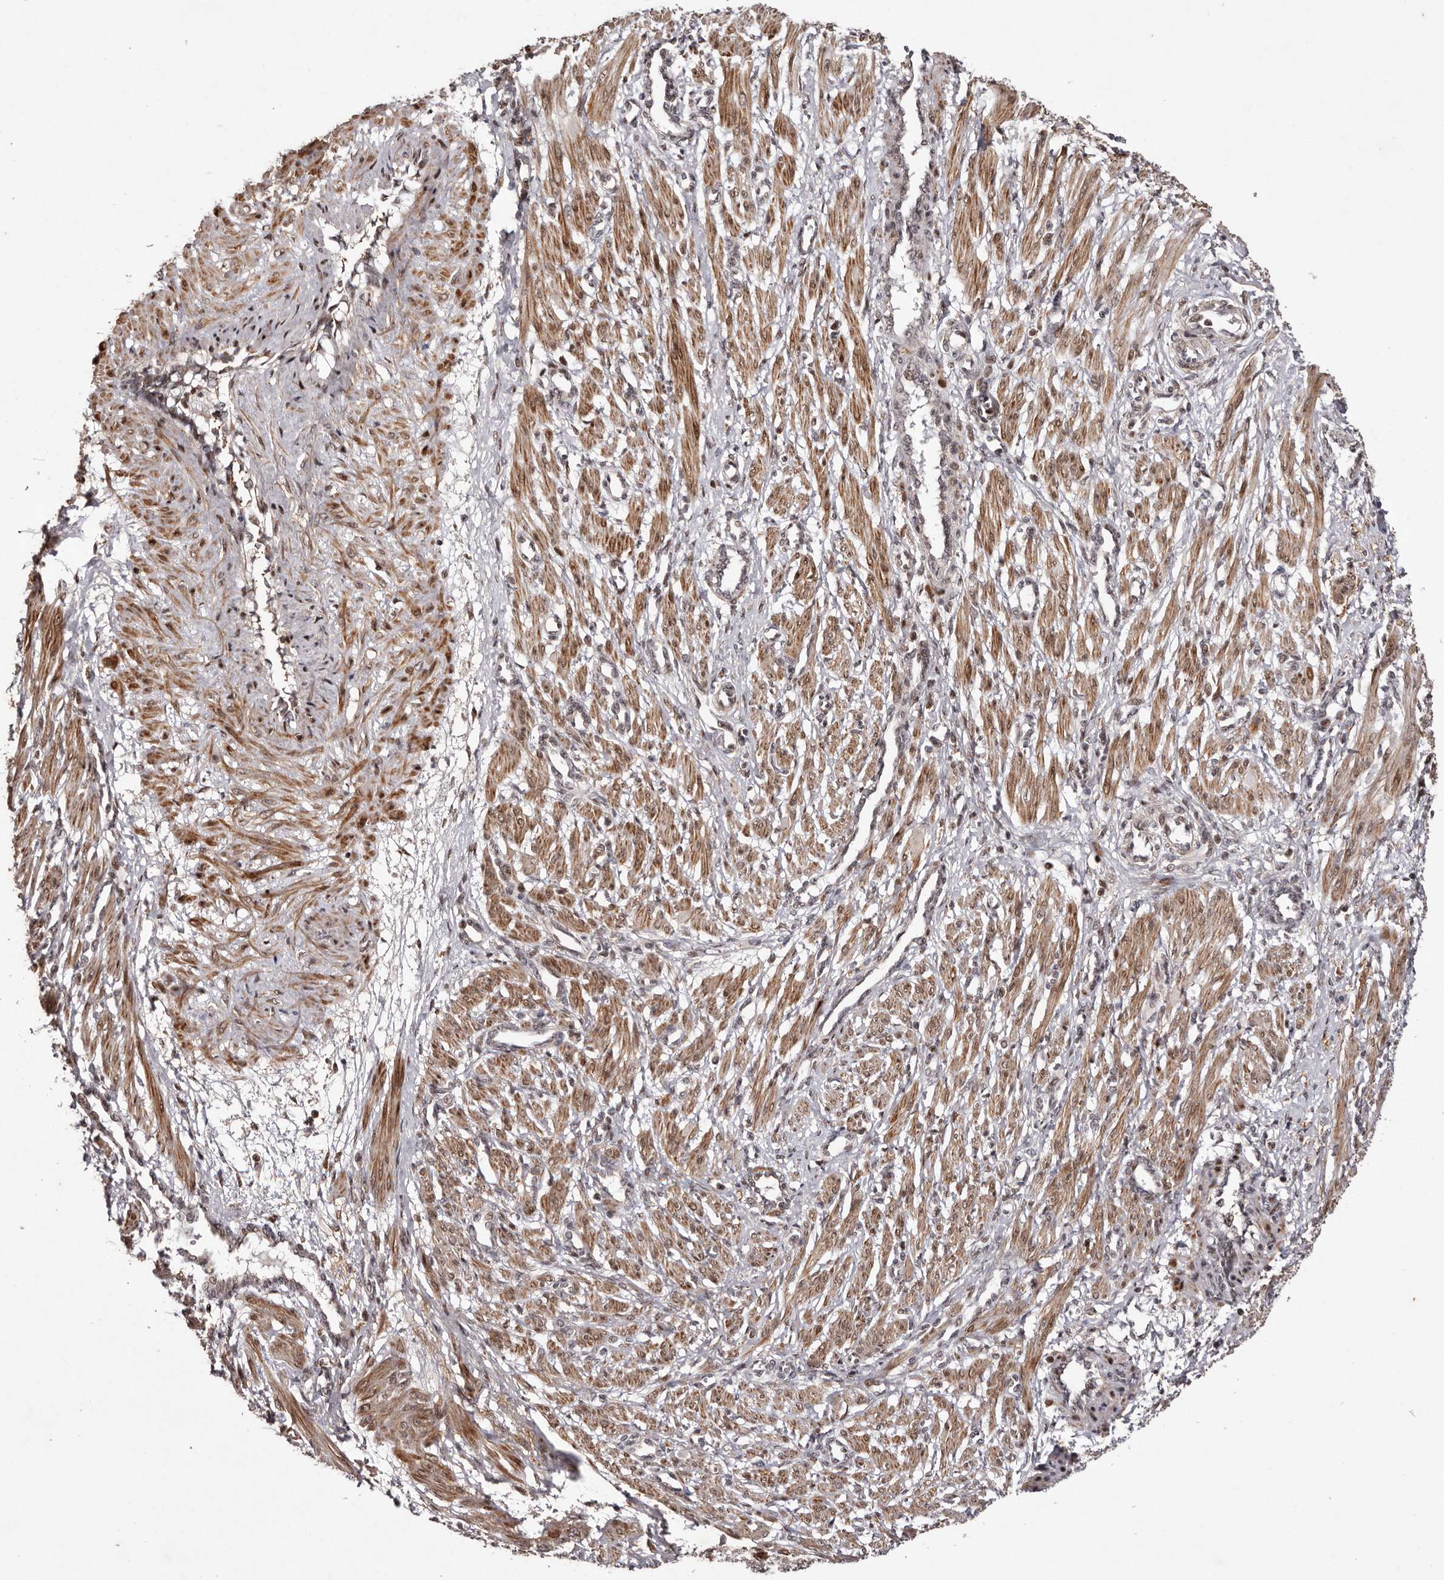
{"staining": {"intensity": "moderate", "quantity": ">75%", "location": "cytoplasmic/membranous,nuclear"}, "tissue": "smooth muscle", "cell_type": "Smooth muscle cells", "image_type": "normal", "snomed": [{"axis": "morphology", "description": "Normal tissue, NOS"}, {"axis": "topography", "description": "Endometrium"}], "caption": "Immunohistochemistry (IHC) of normal smooth muscle reveals medium levels of moderate cytoplasmic/membranous,nuclear positivity in about >75% of smooth muscle cells. (DAB (3,3'-diaminobenzidine) IHC with brightfield microscopy, high magnification).", "gene": "FBXO5", "patient": {"sex": "female", "age": 33}}